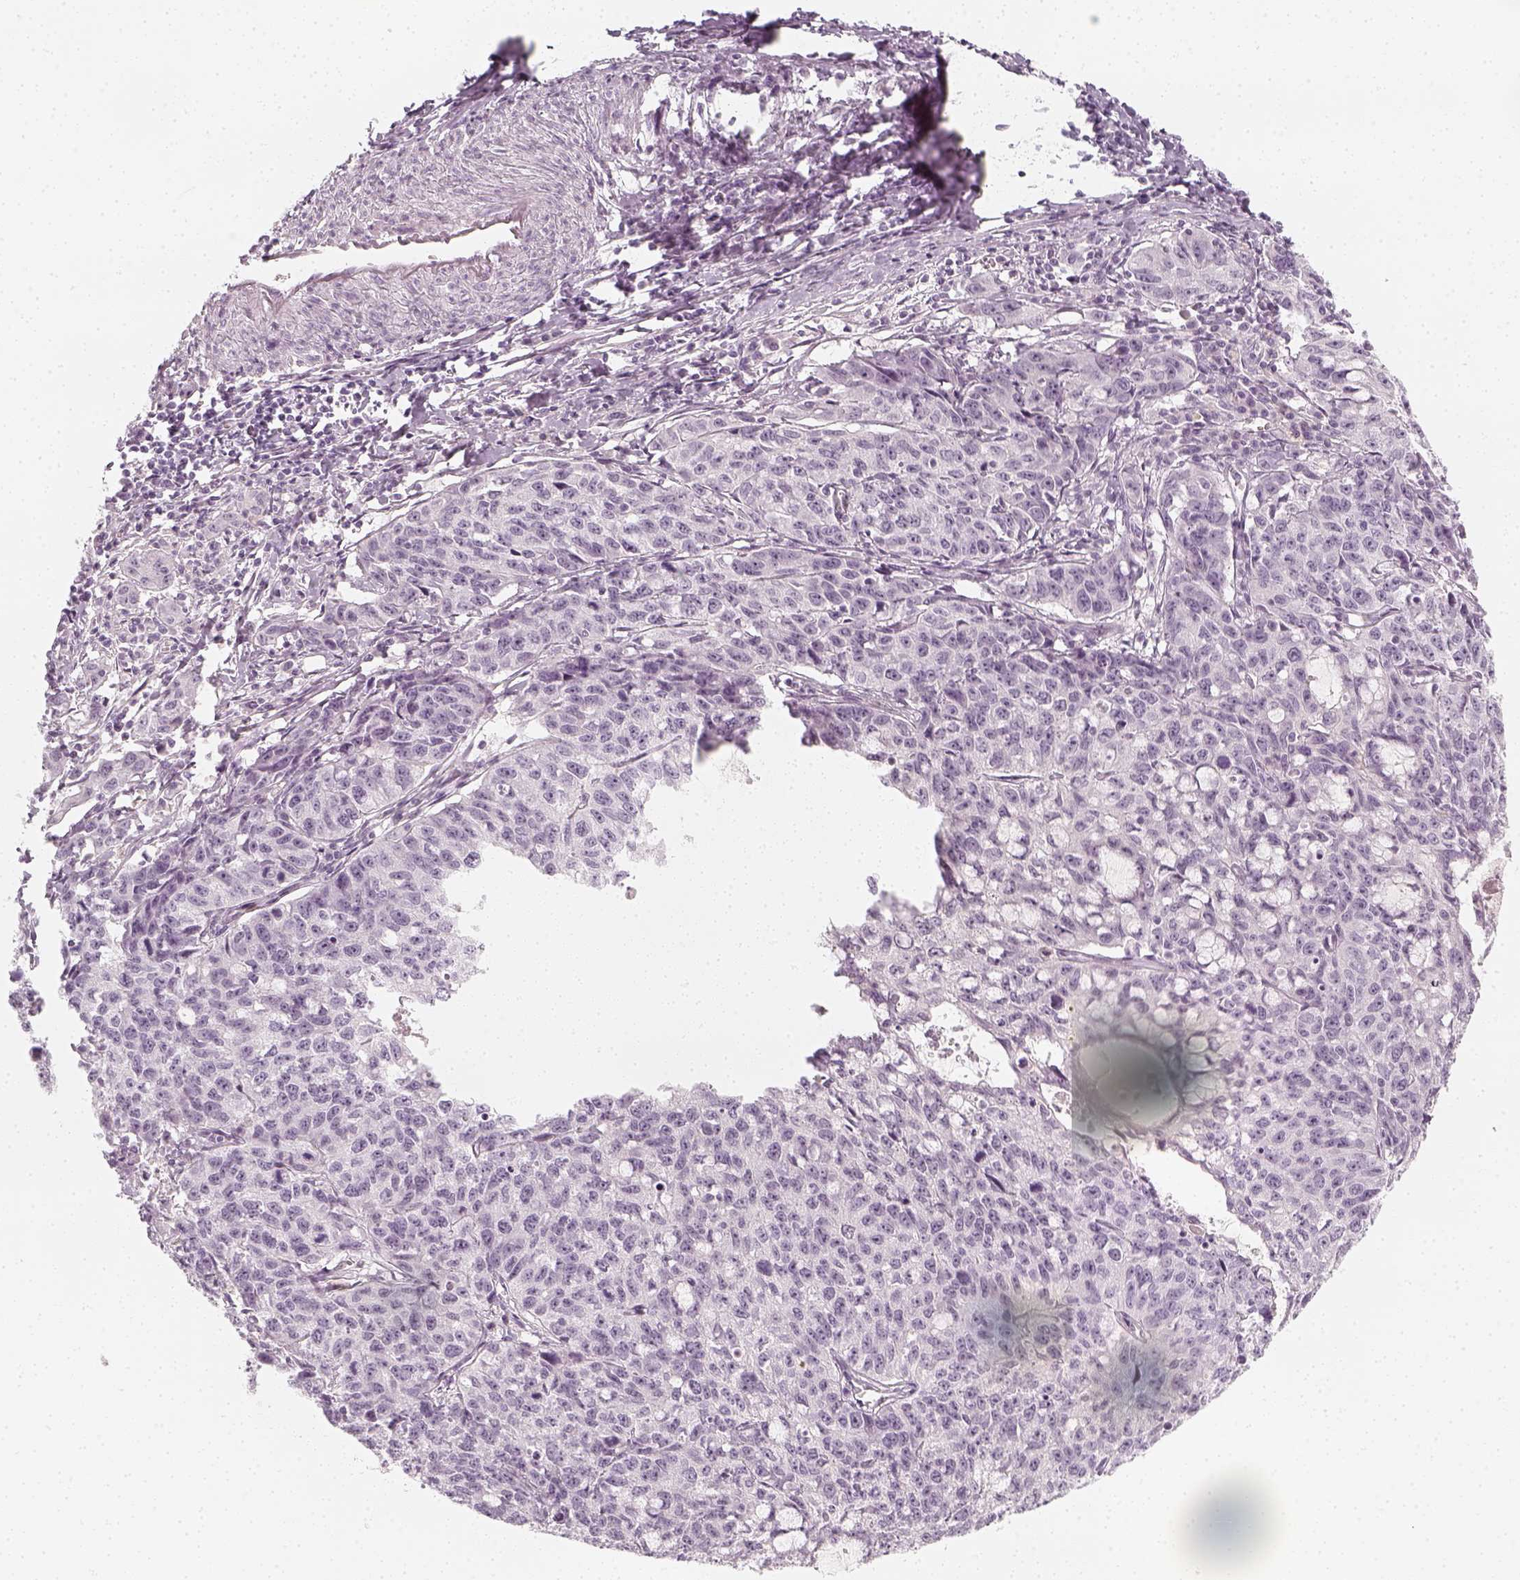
{"staining": {"intensity": "negative", "quantity": "none", "location": "none"}, "tissue": "cervical cancer", "cell_type": "Tumor cells", "image_type": "cancer", "snomed": [{"axis": "morphology", "description": "Squamous cell carcinoma, NOS"}, {"axis": "topography", "description": "Cervix"}], "caption": "Squamous cell carcinoma (cervical) stained for a protein using IHC demonstrates no expression tumor cells.", "gene": "KRTAP2-1", "patient": {"sex": "female", "age": 28}}